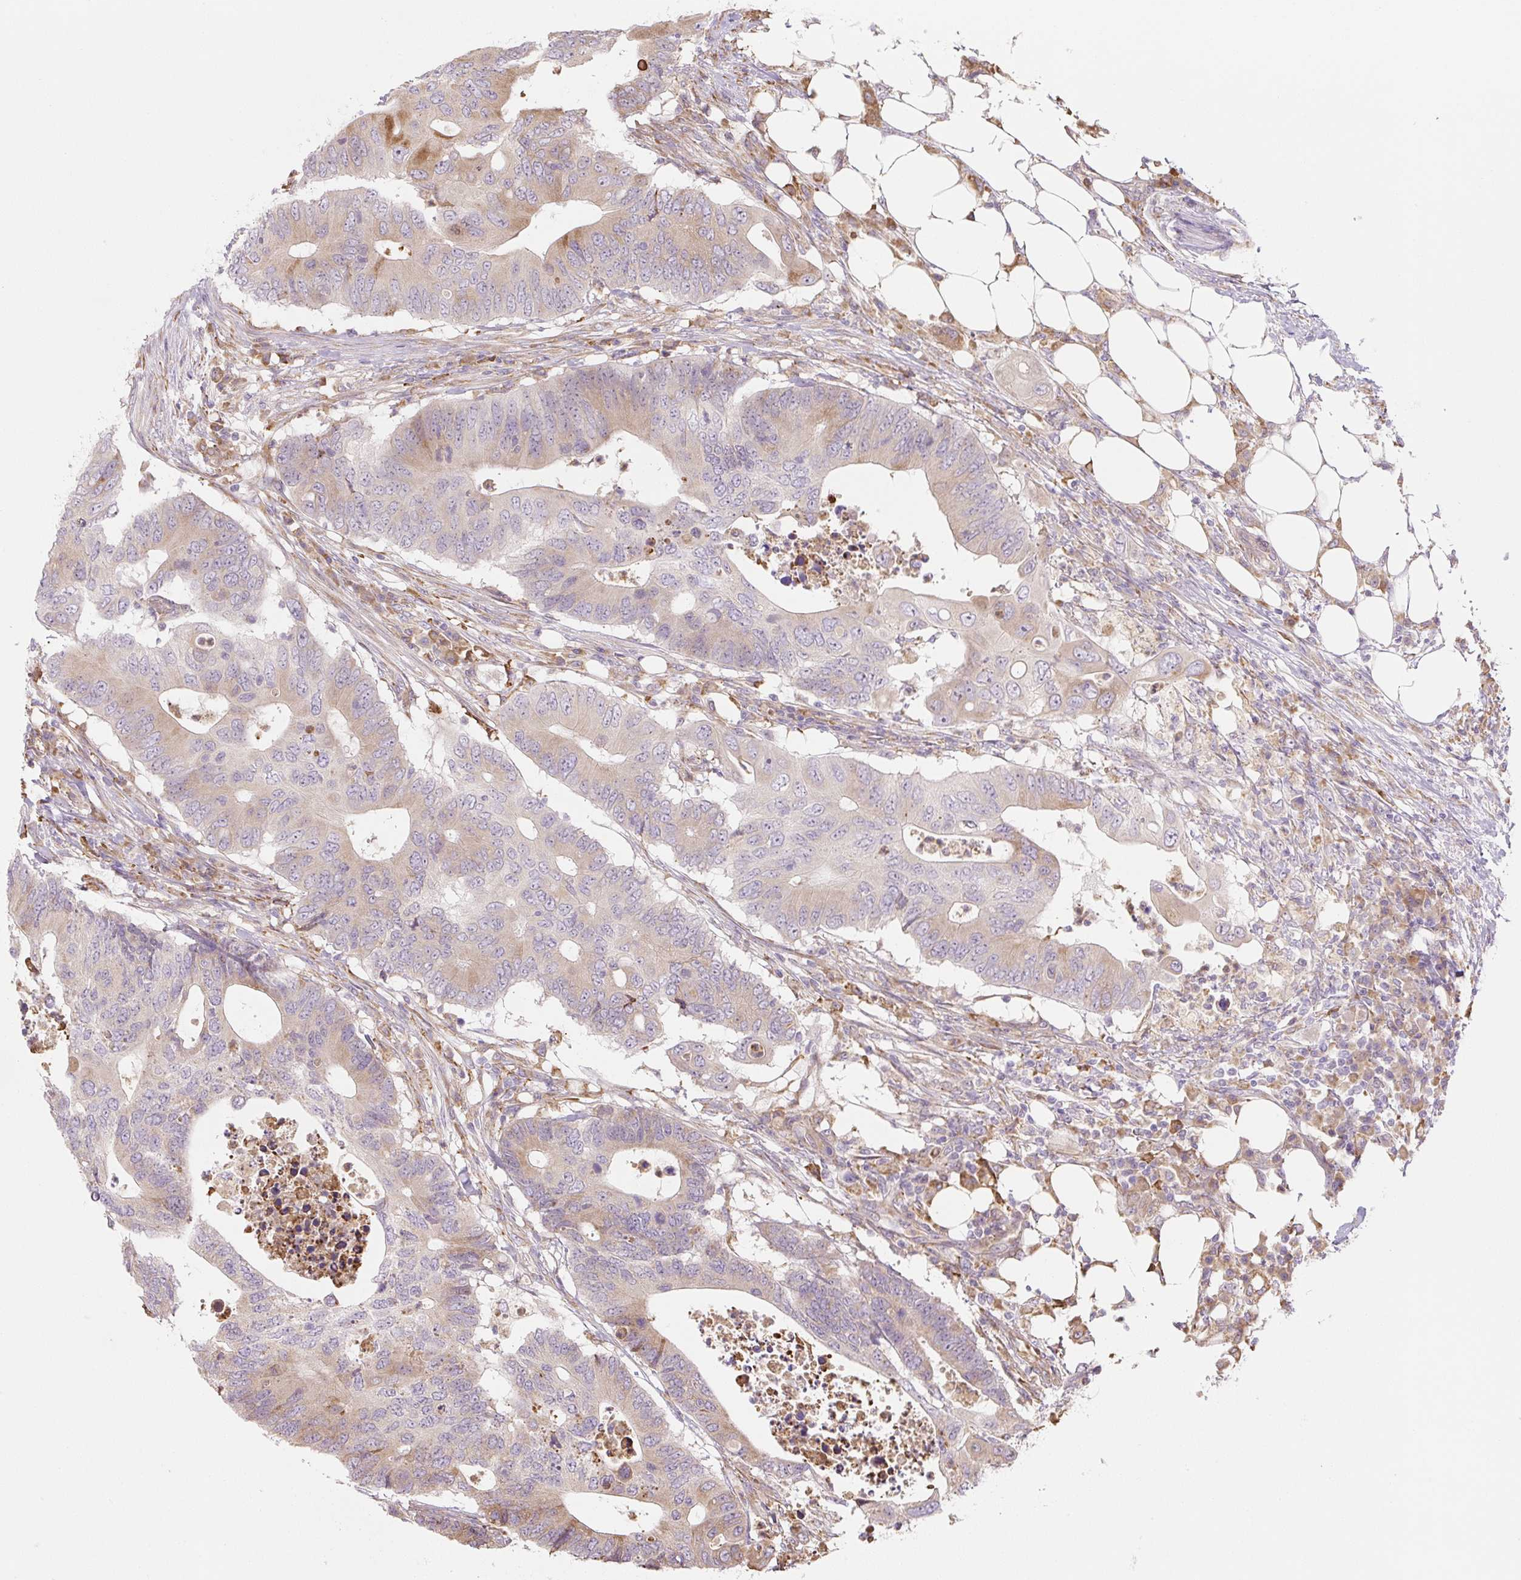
{"staining": {"intensity": "weak", "quantity": "25%-75%", "location": "cytoplasmic/membranous"}, "tissue": "colorectal cancer", "cell_type": "Tumor cells", "image_type": "cancer", "snomed": [{"axis": "morphology", "description": "Adenocarcinoma, NOS"}, {"axis": "topography", "description": "Colon"}], "caption": "A brown stain highlights weak cytoplasmic/membranous staining of a protein in human colorectal adenocarcinoma tumor cells.", "gene": "RASA1", "patient": {"sex": "male", "age": 71}}